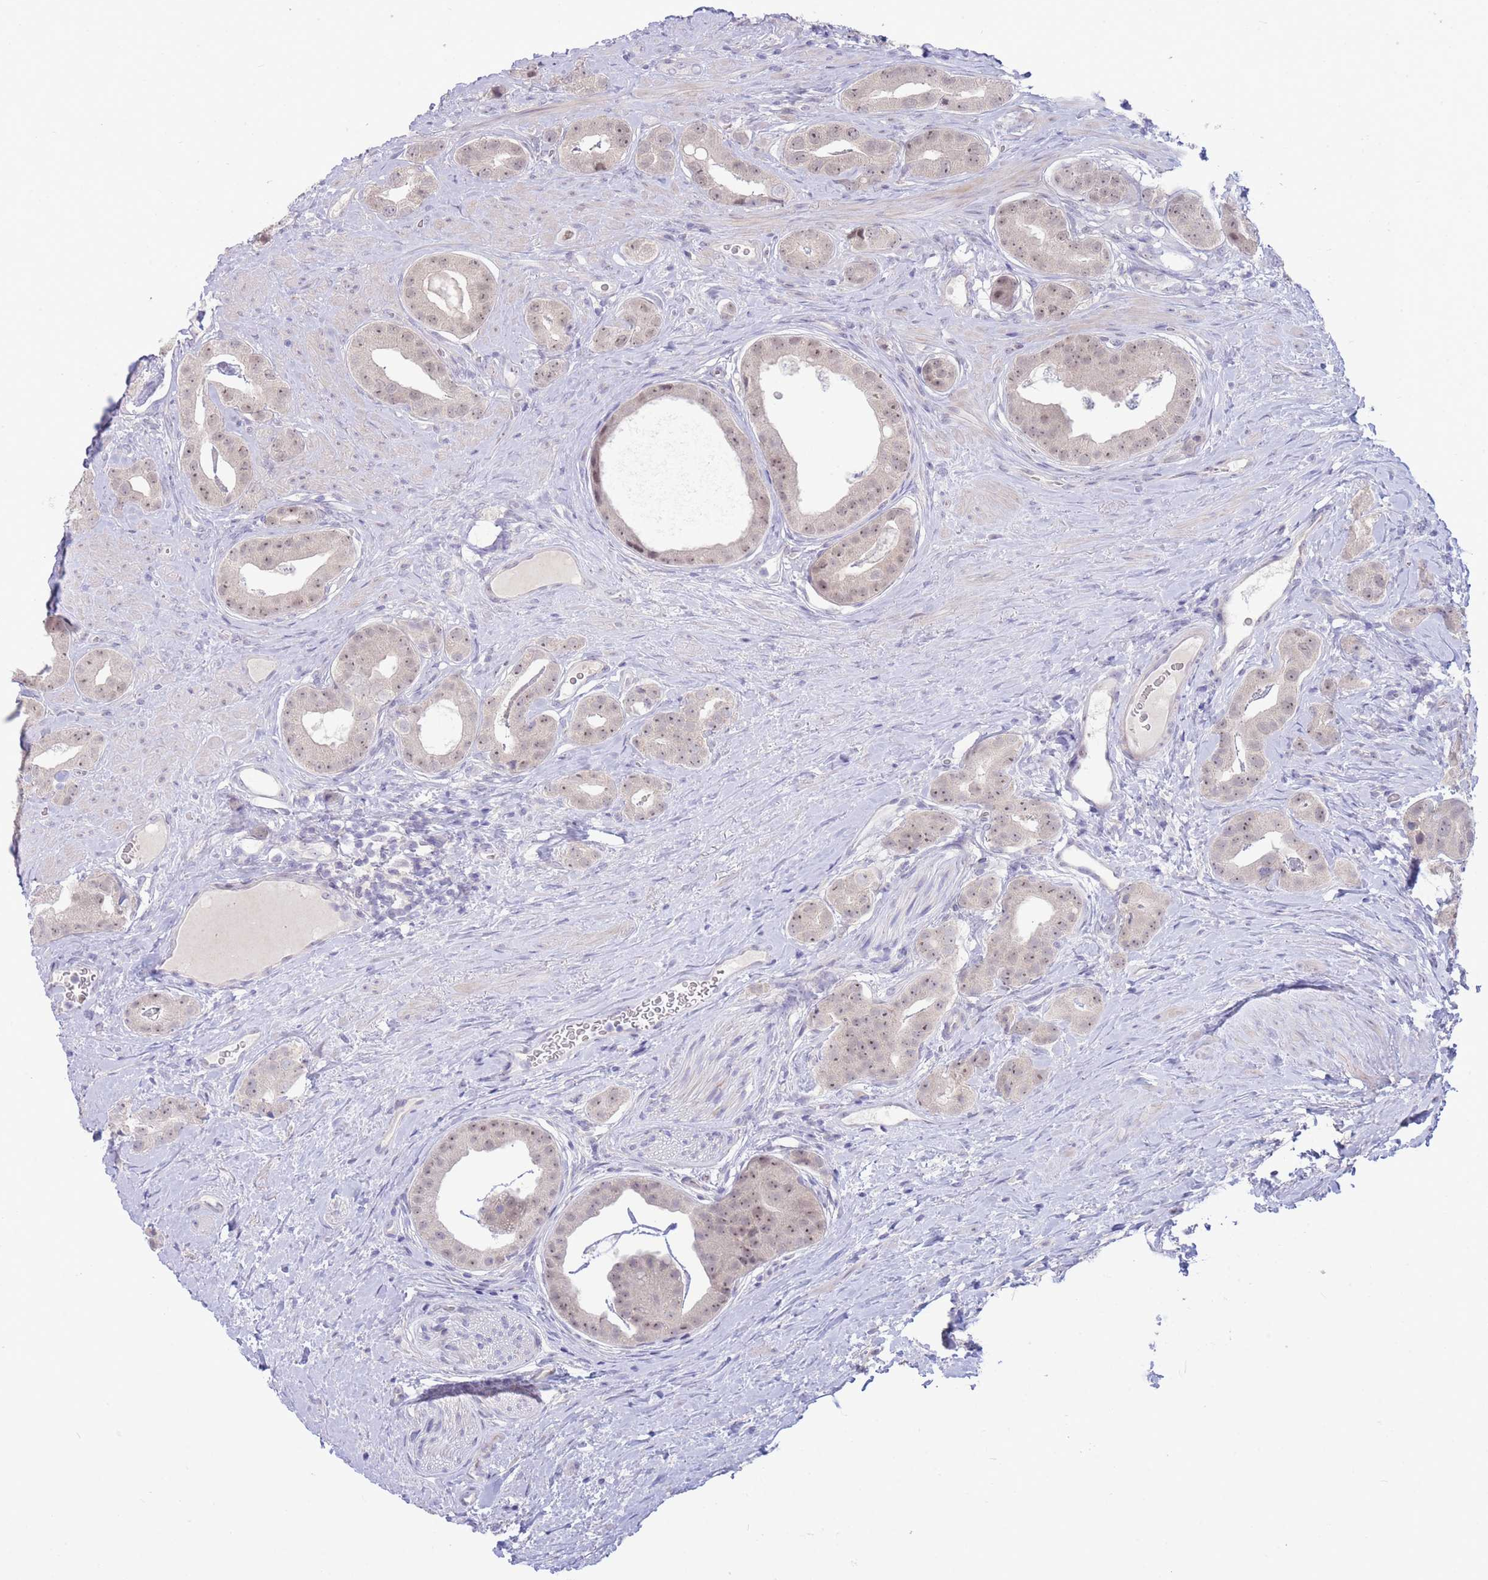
{"staining": {"intensity": "weak", "quantity": "25%-75%", "location": "nuclear"}, "tissue": "prostate cancer", "cell_type": "Tumor cells", "image_type": "cancer", "snomed": [{"axis": "morphology", "description": "Adenocarcinoma, High grade"}, {"axis": "topography", "description": "Prostate"}], "caption": "This is a histology image of immunohistochemistry staining of adenocarcinoma (high-grade) (prostate), which shows weak expression in the nuclear of tumor cells.", "gene": "FBXO46", "patient": {"sex": "male", "age": 63}}